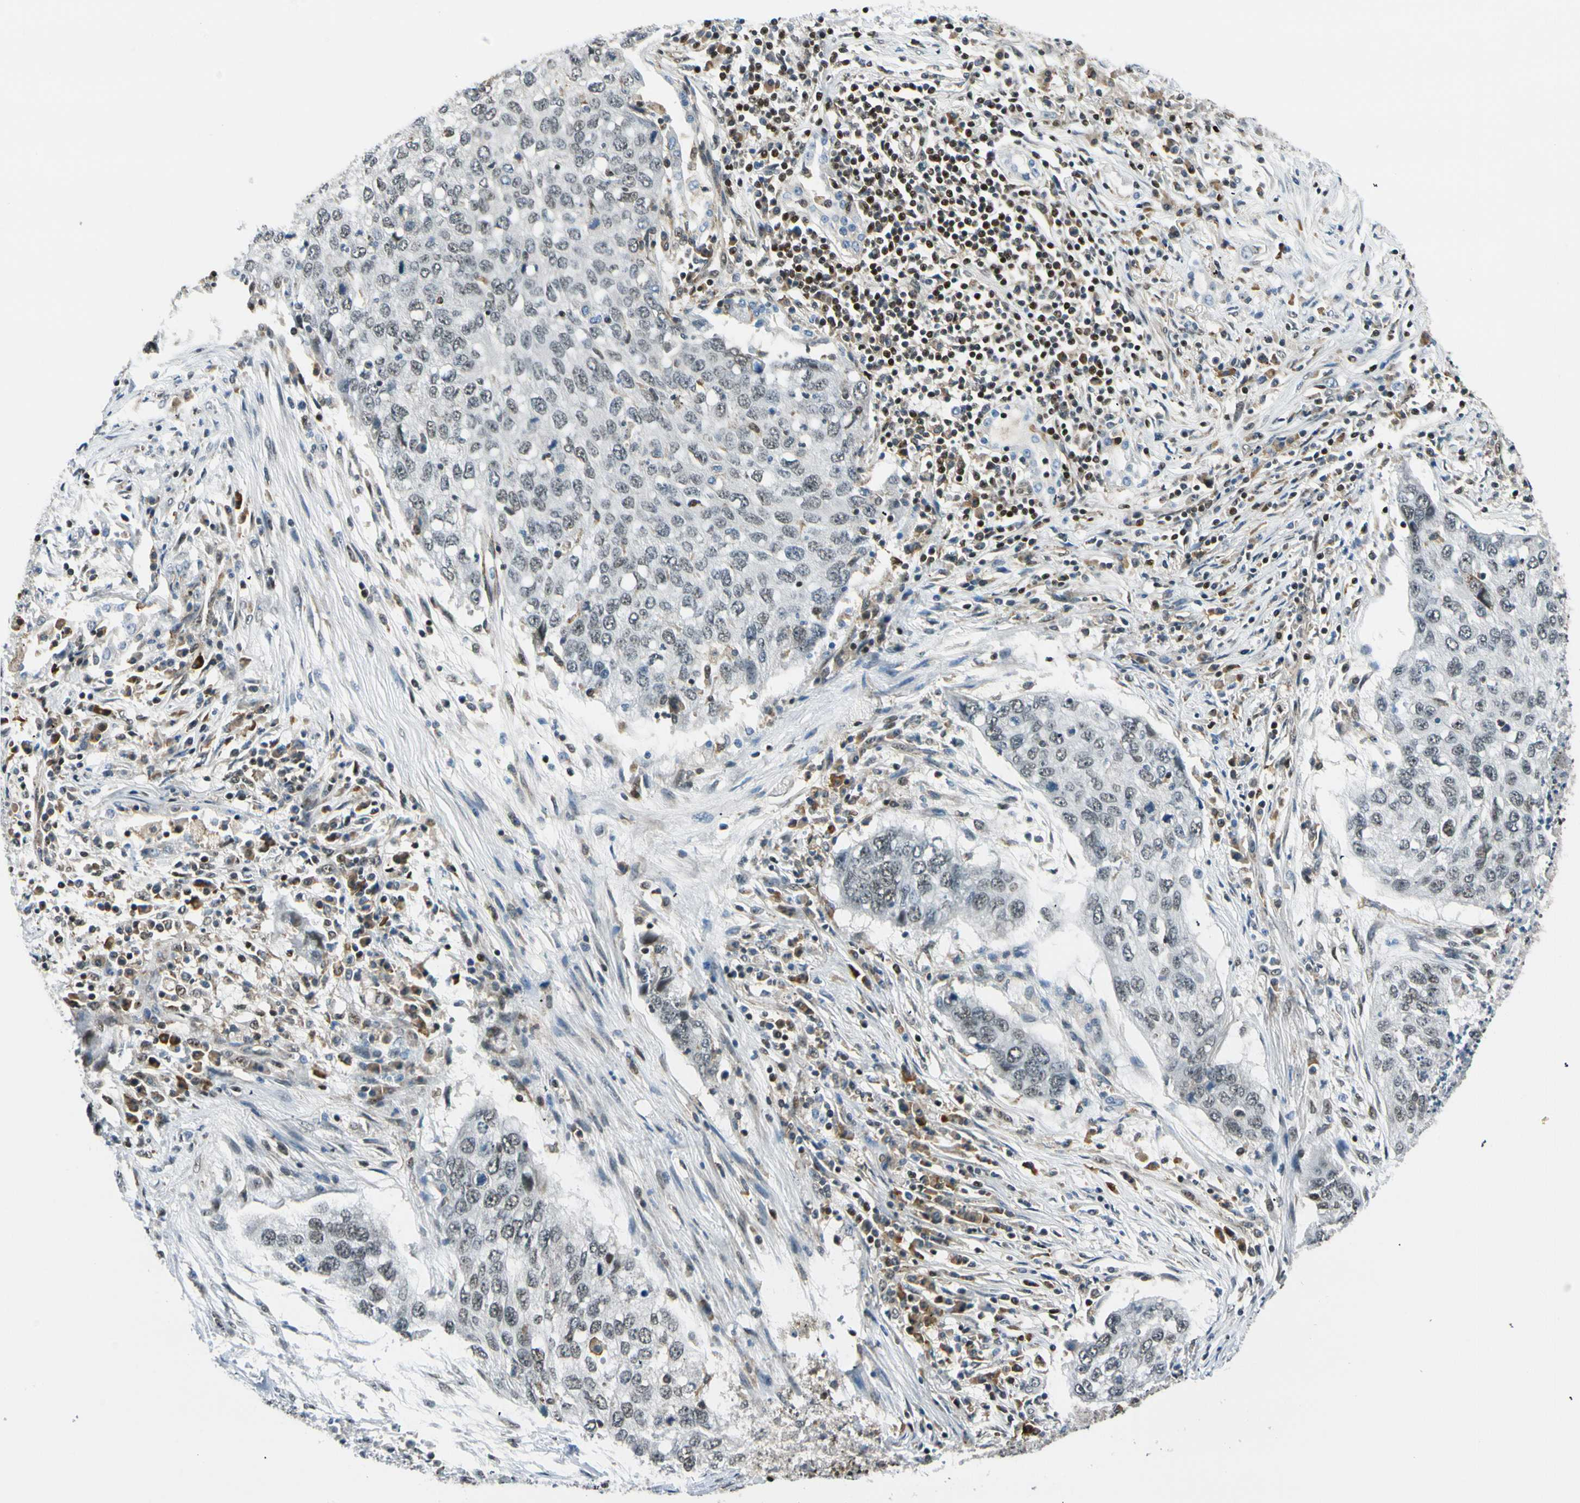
{"staining": {"intensity": "weak", "quantity": "<25%", "location": "nuclear"}, "tissue": "lung cancer", "cell_type": "Tumor cells", "image_type": "cancer", "snomed": [{"axis": "morphology", "description": "Squamous cell carcinoma, NOS"}, {"axis": "topography", "description": "Lung"}], "caption": "Tumor cells are negative for protein expression in human lung cancer.", "gene": "DAXX", "patient": {"sex": "female", "age": 63}}